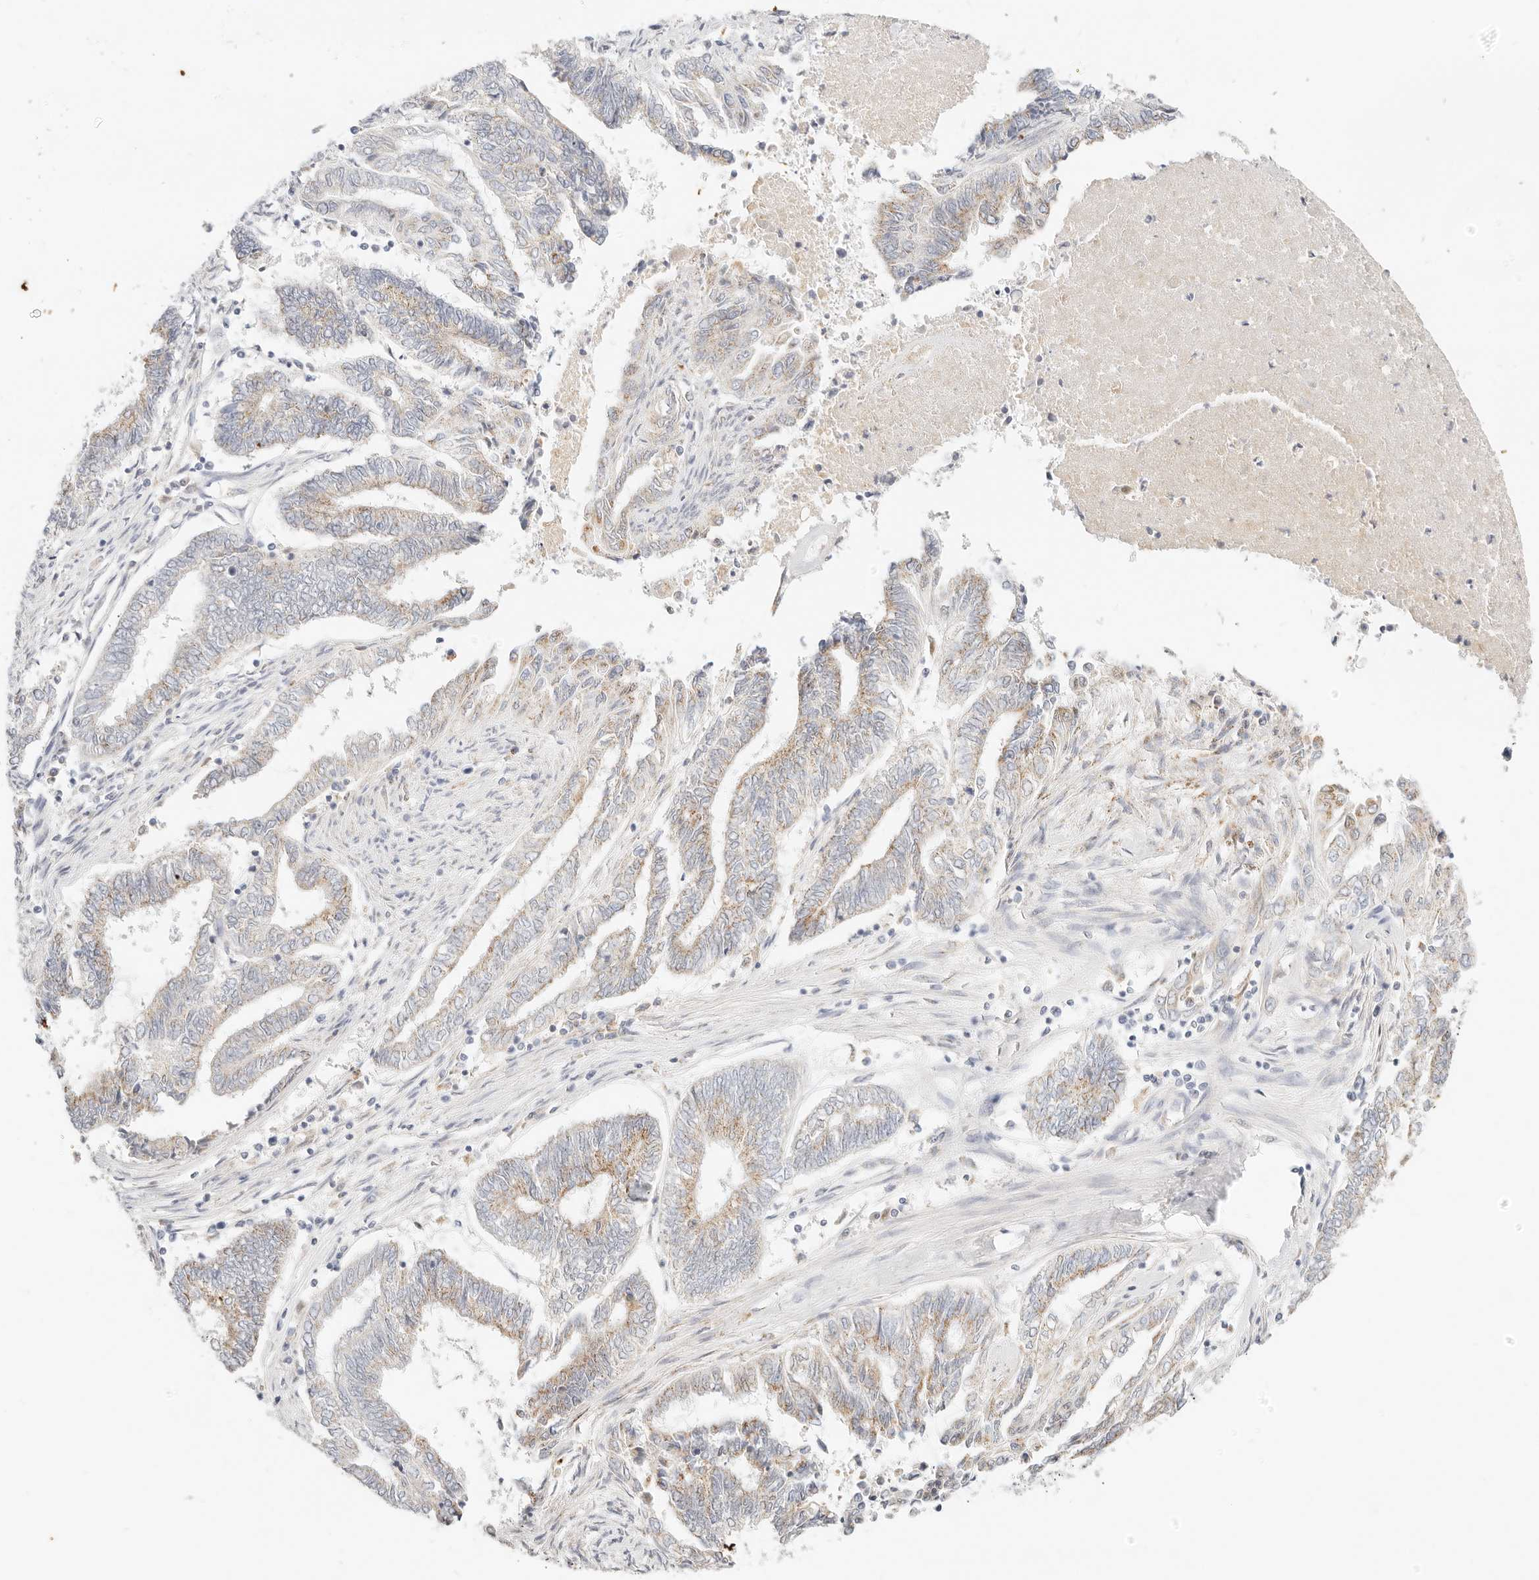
{"staining": {"intensity": "weak", "quantity": "25%-75%", "location": "cytoplasmic/membranous"}, "tissue": "endometrial cancer", "cell_type": "Tumor cells", "image_type": "cancer", "snomed": [{"axis": "morphology", "description": "Adenocarcinoma, NOS"}, {"axis": "topography", "description": "Uterus"}, {"axis": "topography", "description": "Endometrium"}], "caption": "DAB immunohistochemical staining of human endometrial cancer exhibits weak cytoplasmic/membranous protein positivity in approximately 25%-75% of tumor cells. The staining is performed using DAB (3,3'-diaminobenzidine) brown chromogen to label protein expression. The nuclei are counter-stained blue using hematoxylin.", "gene": "ACOX1", "patient": {"sex": "female", "age": 70}}